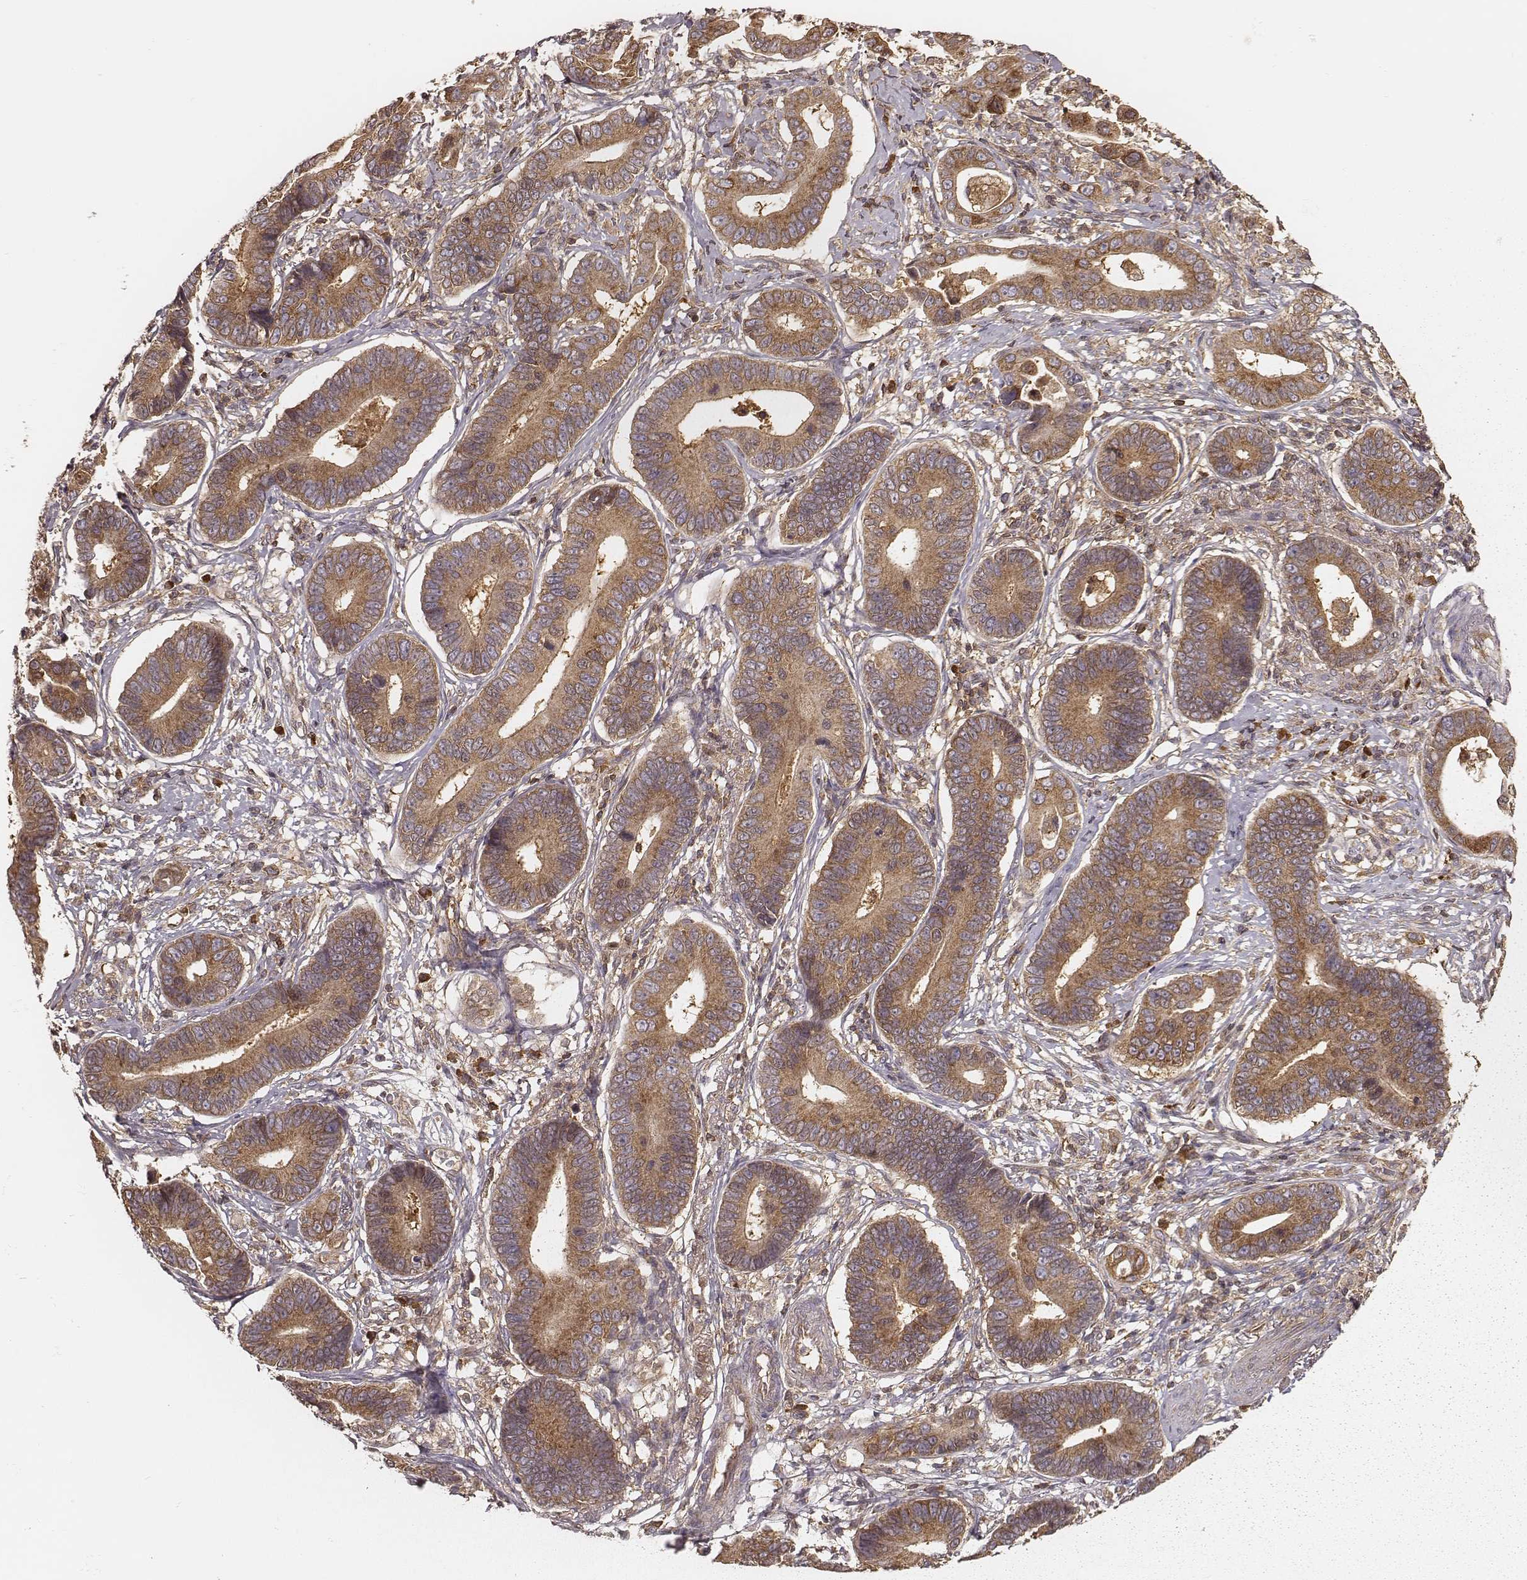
{"staining": {"intensity": "strong", "quantity": ">75%", "location": "cytoplasmic/membranous"}, "tissue": "stomach cancer", "cell_type": "Tumor cells", "image_type": "cancer", "snomed": [{"axis": "morphology", "description": "Adenocarcinoma, NOS"}, {"axis": "topography", "description": "Stomach"}], "caption": "Immunohistochemical staining of human stomach adenocarcinoma exhibits high levels of strong cytoplasmic/membranous staining in about >75% of tumor cells.", "gene": "CARS1", "patient": {"sex": "male", "age": 84}}